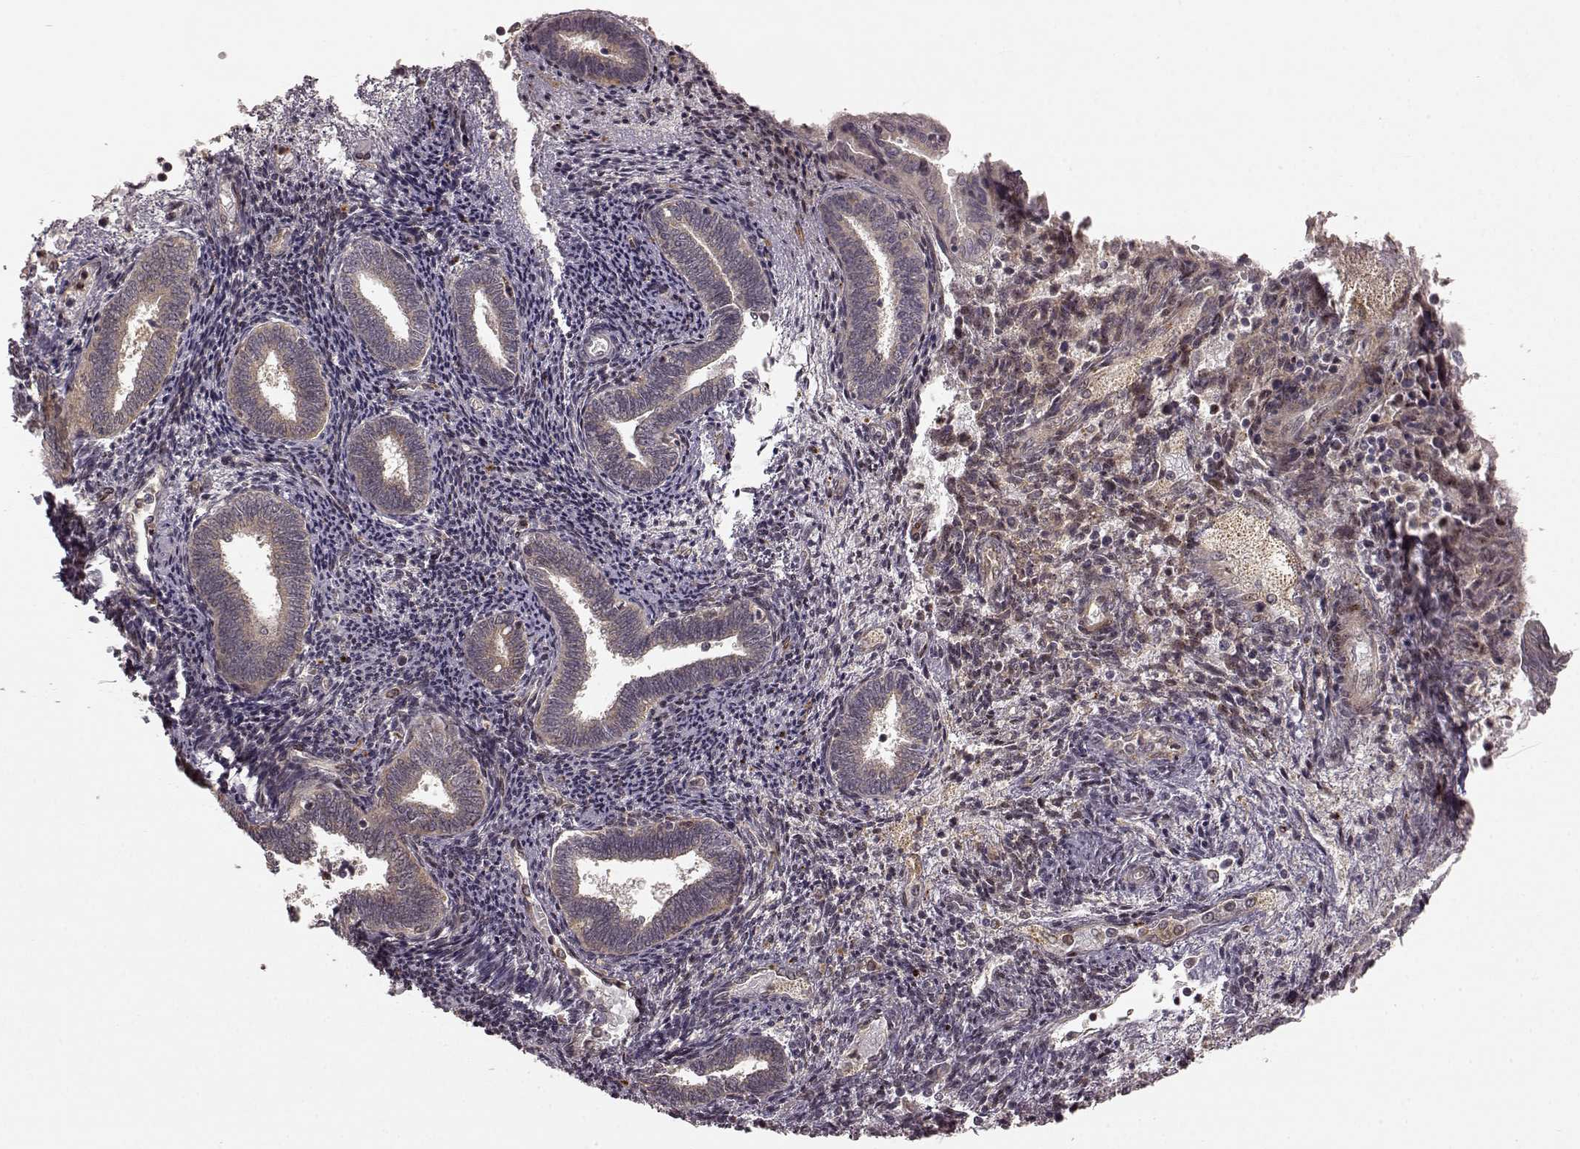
{"staining": {"intensity": "negative", "quantity": "none", "location": "none"}, "tissue": "endometrium", "cell_type": "Cells in endometrial stroma", "image_type": "normal", "snomed": [{"axis": "morphology", "description": "Normal tissue, NOS"}, {"axis": "topography", "description": "Endometrium"}], "caption": "The IHC micrograph has no significant expression in cells in endometrial stroma of endometrium. Brightfield microscopy of immunohistochemistry (IHC) stained with DAB (brown) and hematoxylin (blue), captured at high magnification.", "gene": "SLC12A9", "patient": {"sex": "female", "age": 42}}